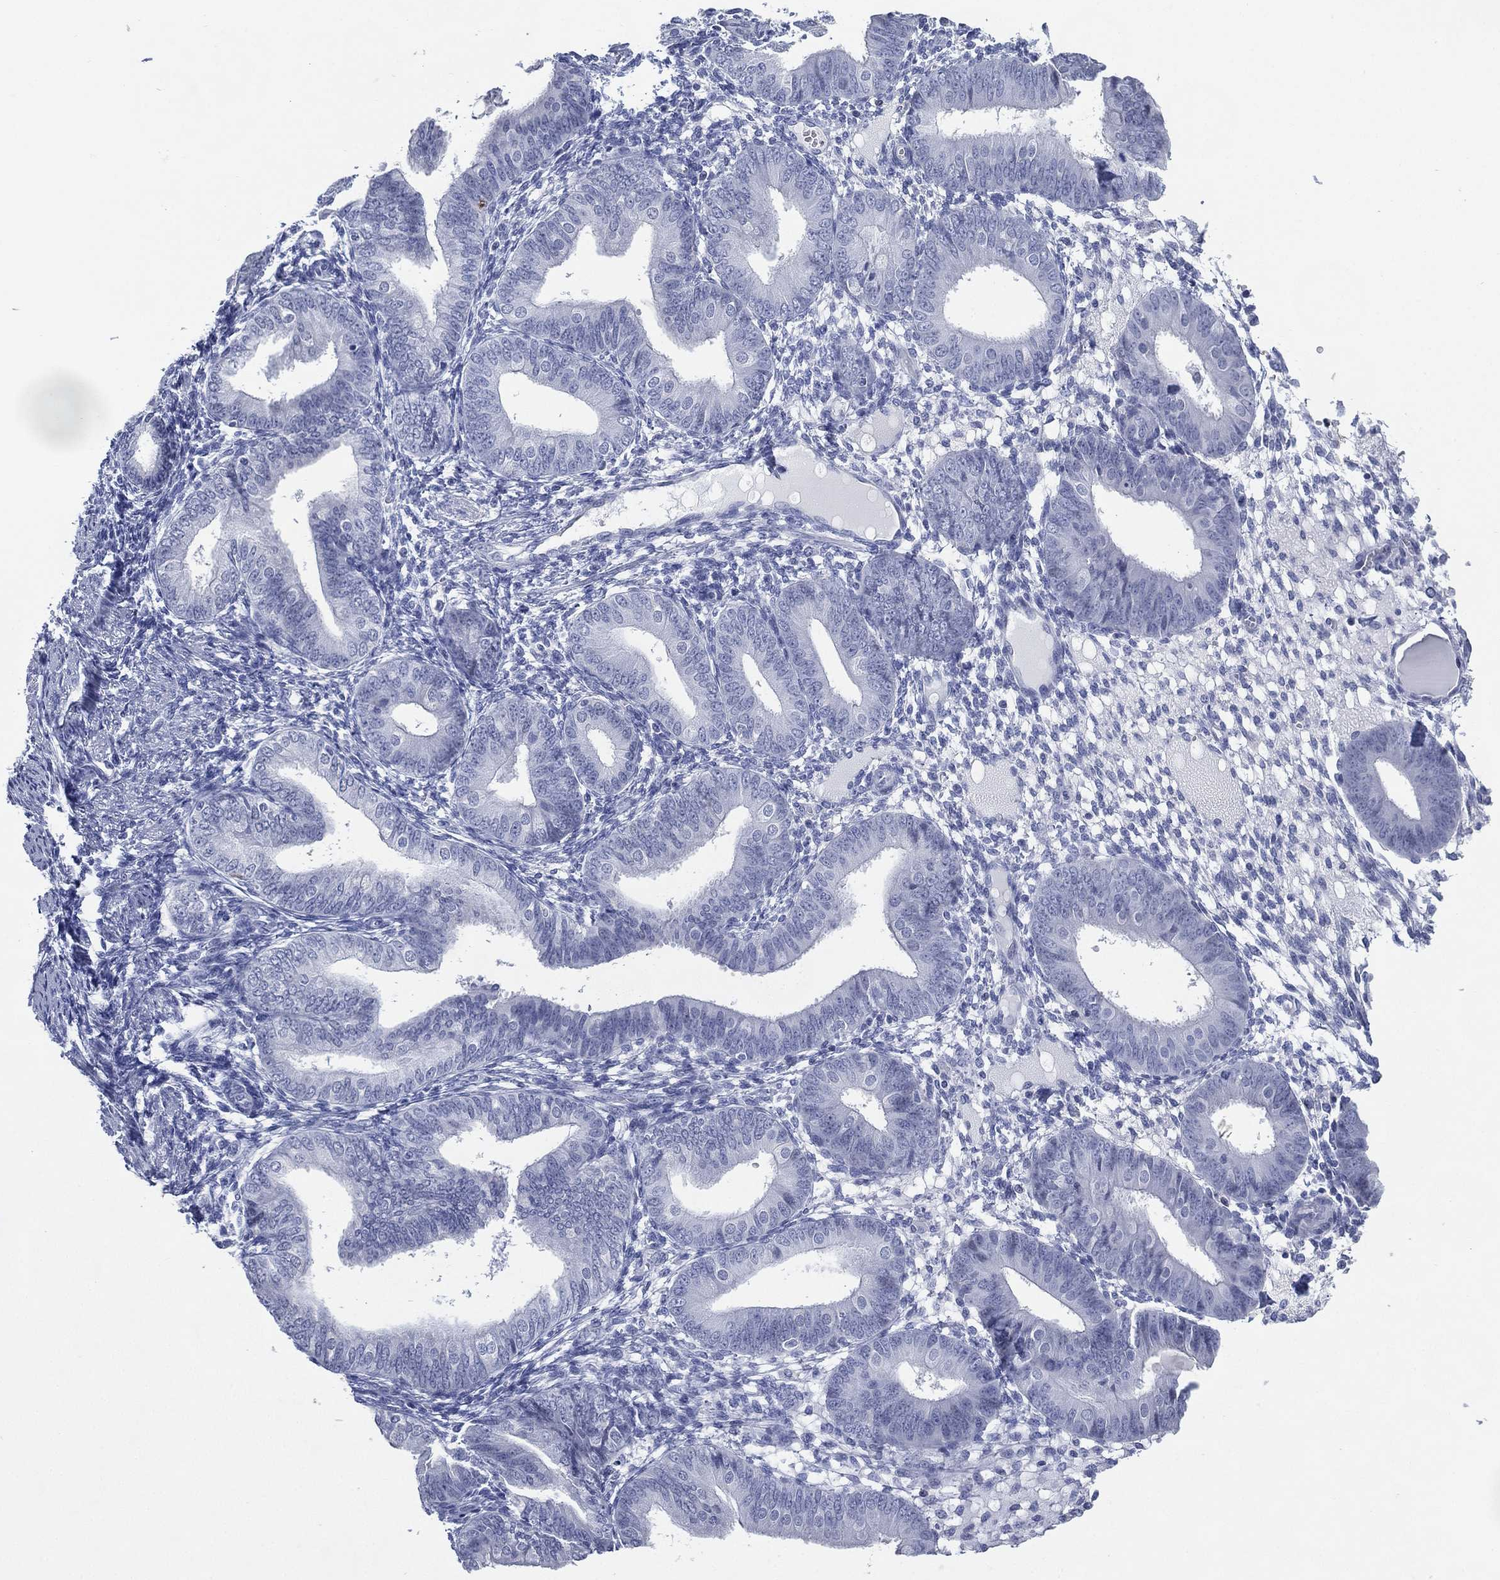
{"staining": {"intensity": "negative", "quantity": "none", "location": "none"}, "tissue": "endometrium", "cell_type": "Cells in endometrial stroma", "image_type": "normal", "snomed": [{"axis": "morphology", "description": "Normal tissue, NOS"}, {"axis": "topography", "description": "Endometrium"}], "caption": "Immunohistochemical staining of unremarkable human endometrium shows no significant positivity in cells in endometrial stroma.", "gene": "TMEM247", "patient": {"sex": "female", "age": 39}}